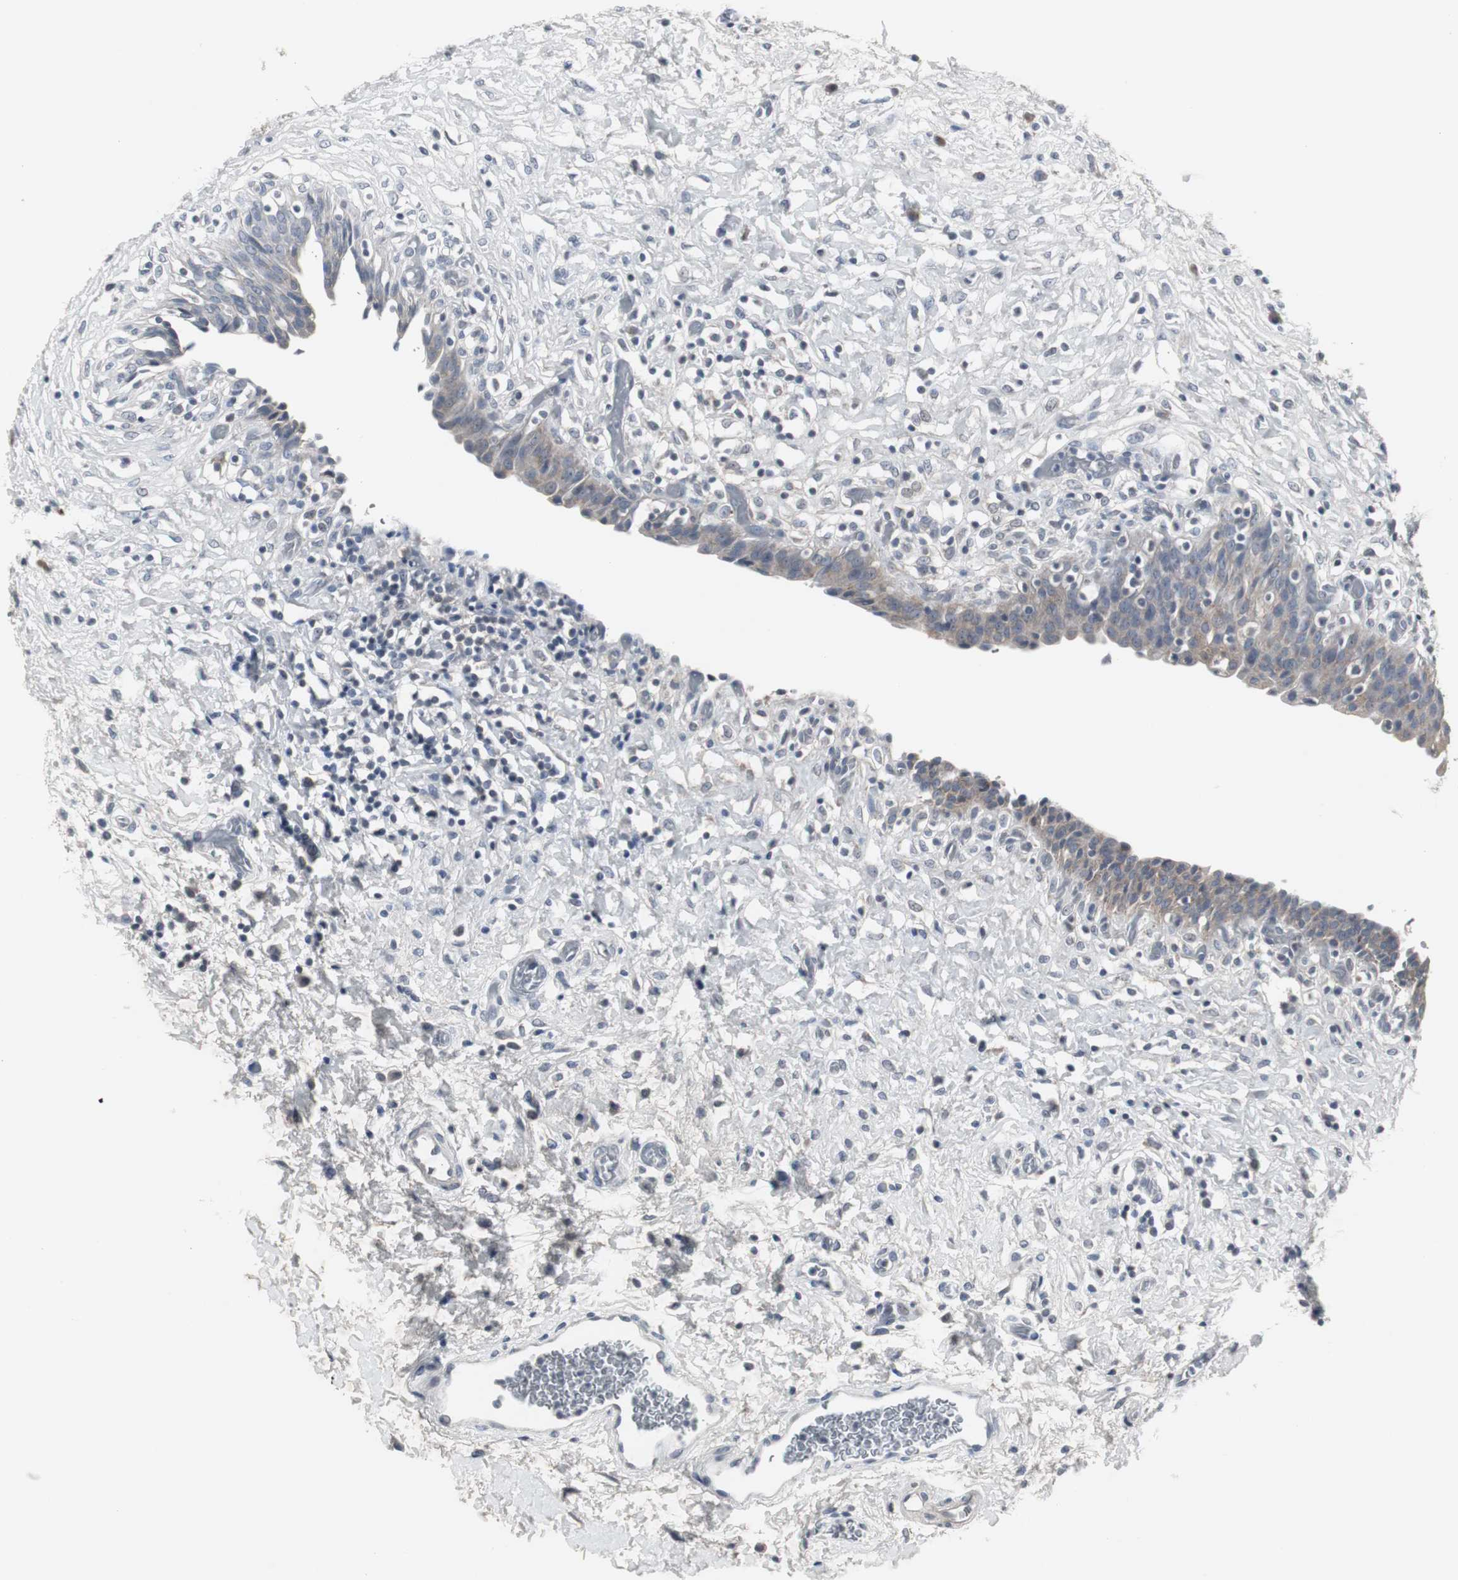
{"staining": {"intensity": "weak", "quantity": "25%-75%", "location": "cytoplasmic/membranous"}, "tissue": "urinary bladder", "cell_type": "Urothelial cells", "image_type": "normal", "snomed": [{"axis": "morphology", "description": "Normal tissue, NOS"}, {"axis": "topography", "description": "Urinary bladder"}], "caption": "Brown immunohistochemical staining in unremarkable human urinary bladder exhibits weak cytoplasmic/membranous expression in about 25%-75% of urothelial cells.", "gene": "ACAA1", "patient": {"sex": "male", "age": 51}}